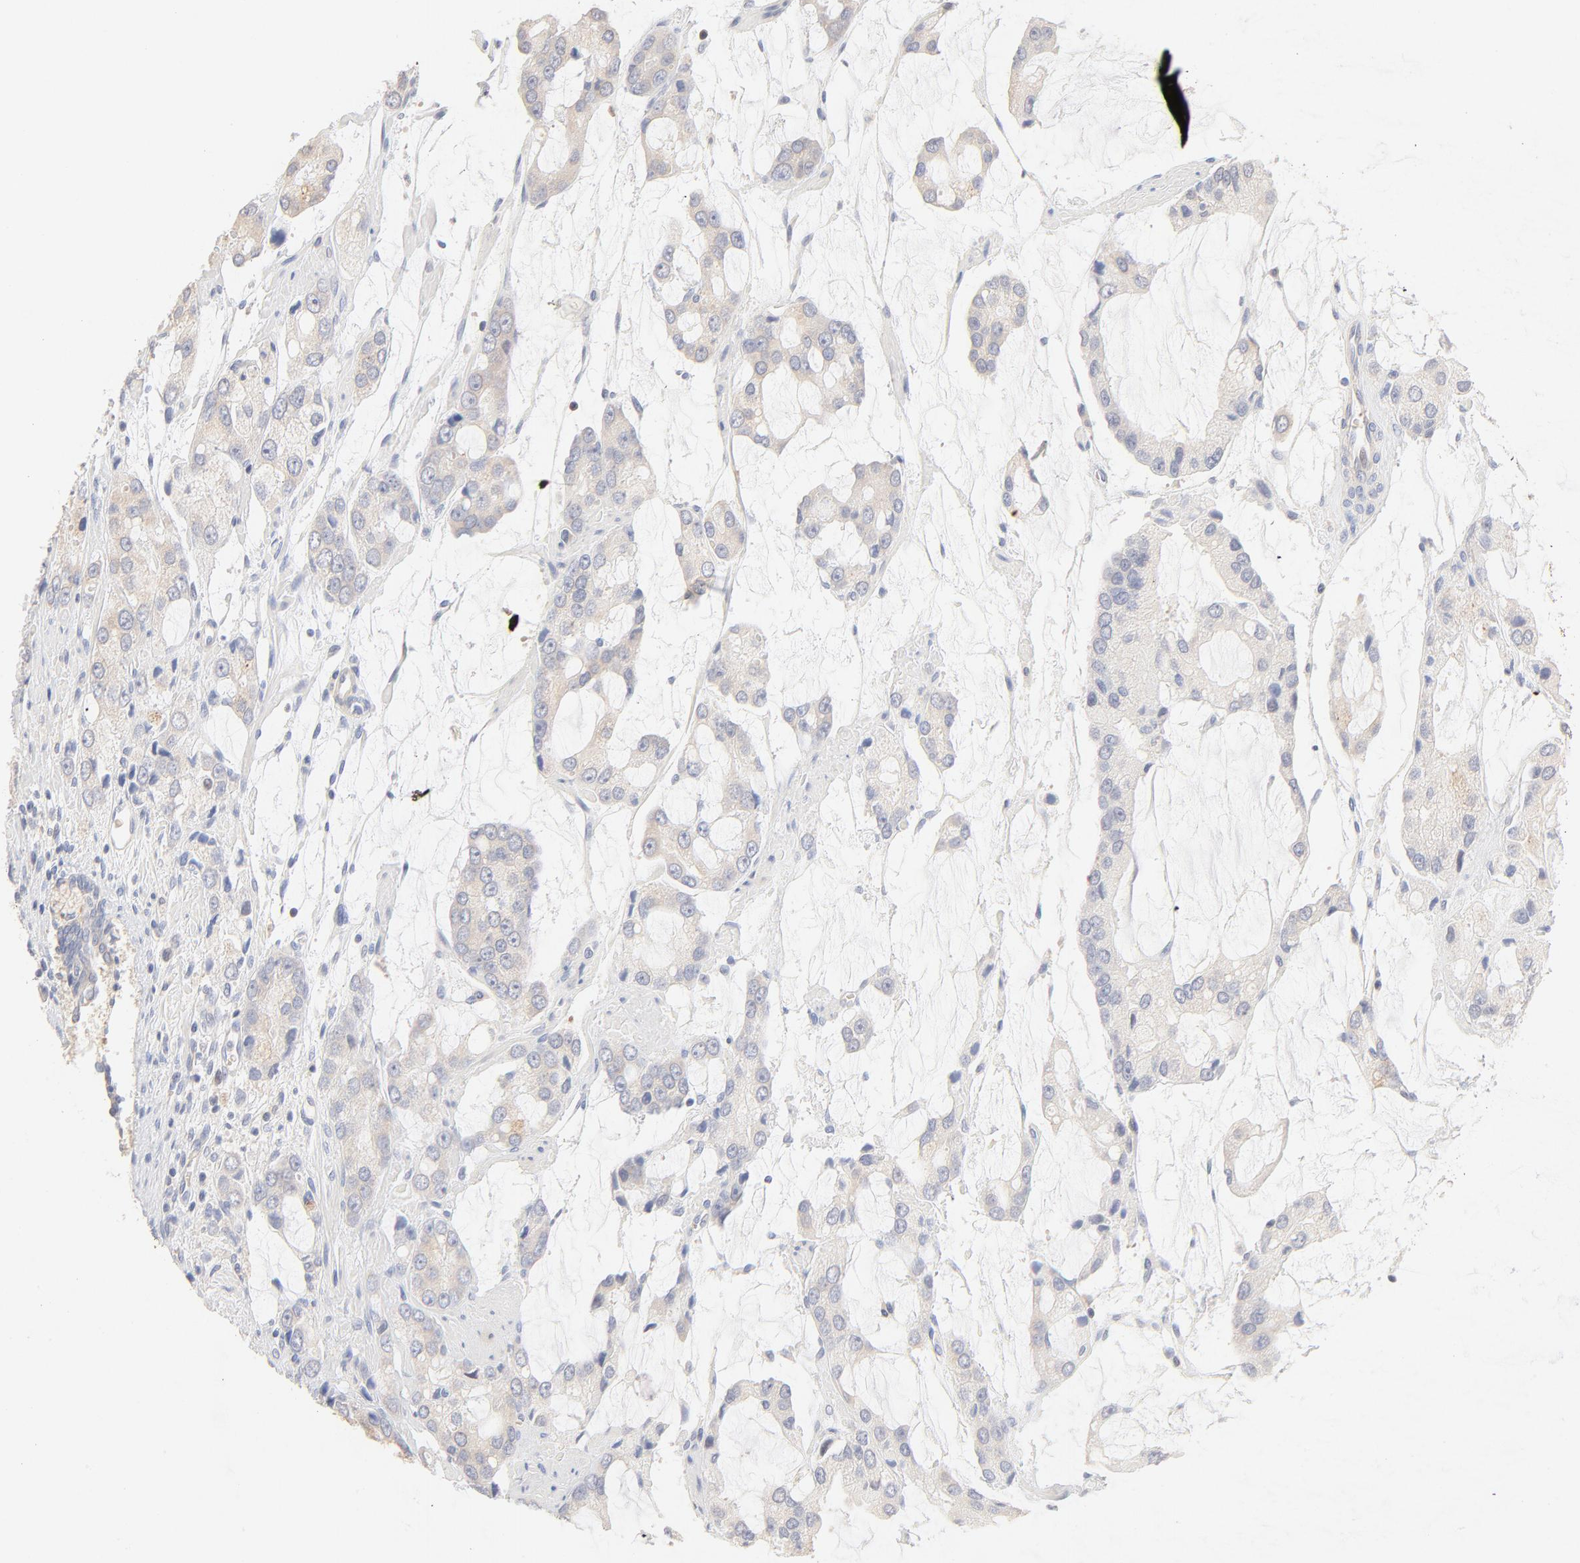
{"staining": {"intensity": "weak", "quantity": "<25%", "location": "cytoplasmic/membranous"}, "tissue": "prostate cancer", "cell_type": "Tumor cells", "image_type": "cancer", "snomed": [{"axis": "morphology", "description": "Adenocarcinoma, High grade"}, {"axis": "topography", "description": "Prostate"}], "caption": "Tumor cells are negative for brown protein staining in prostate high-grade adenocarcinoma.", "gene": "SPTB", "patient": {"sex": "male", "age": 67}}